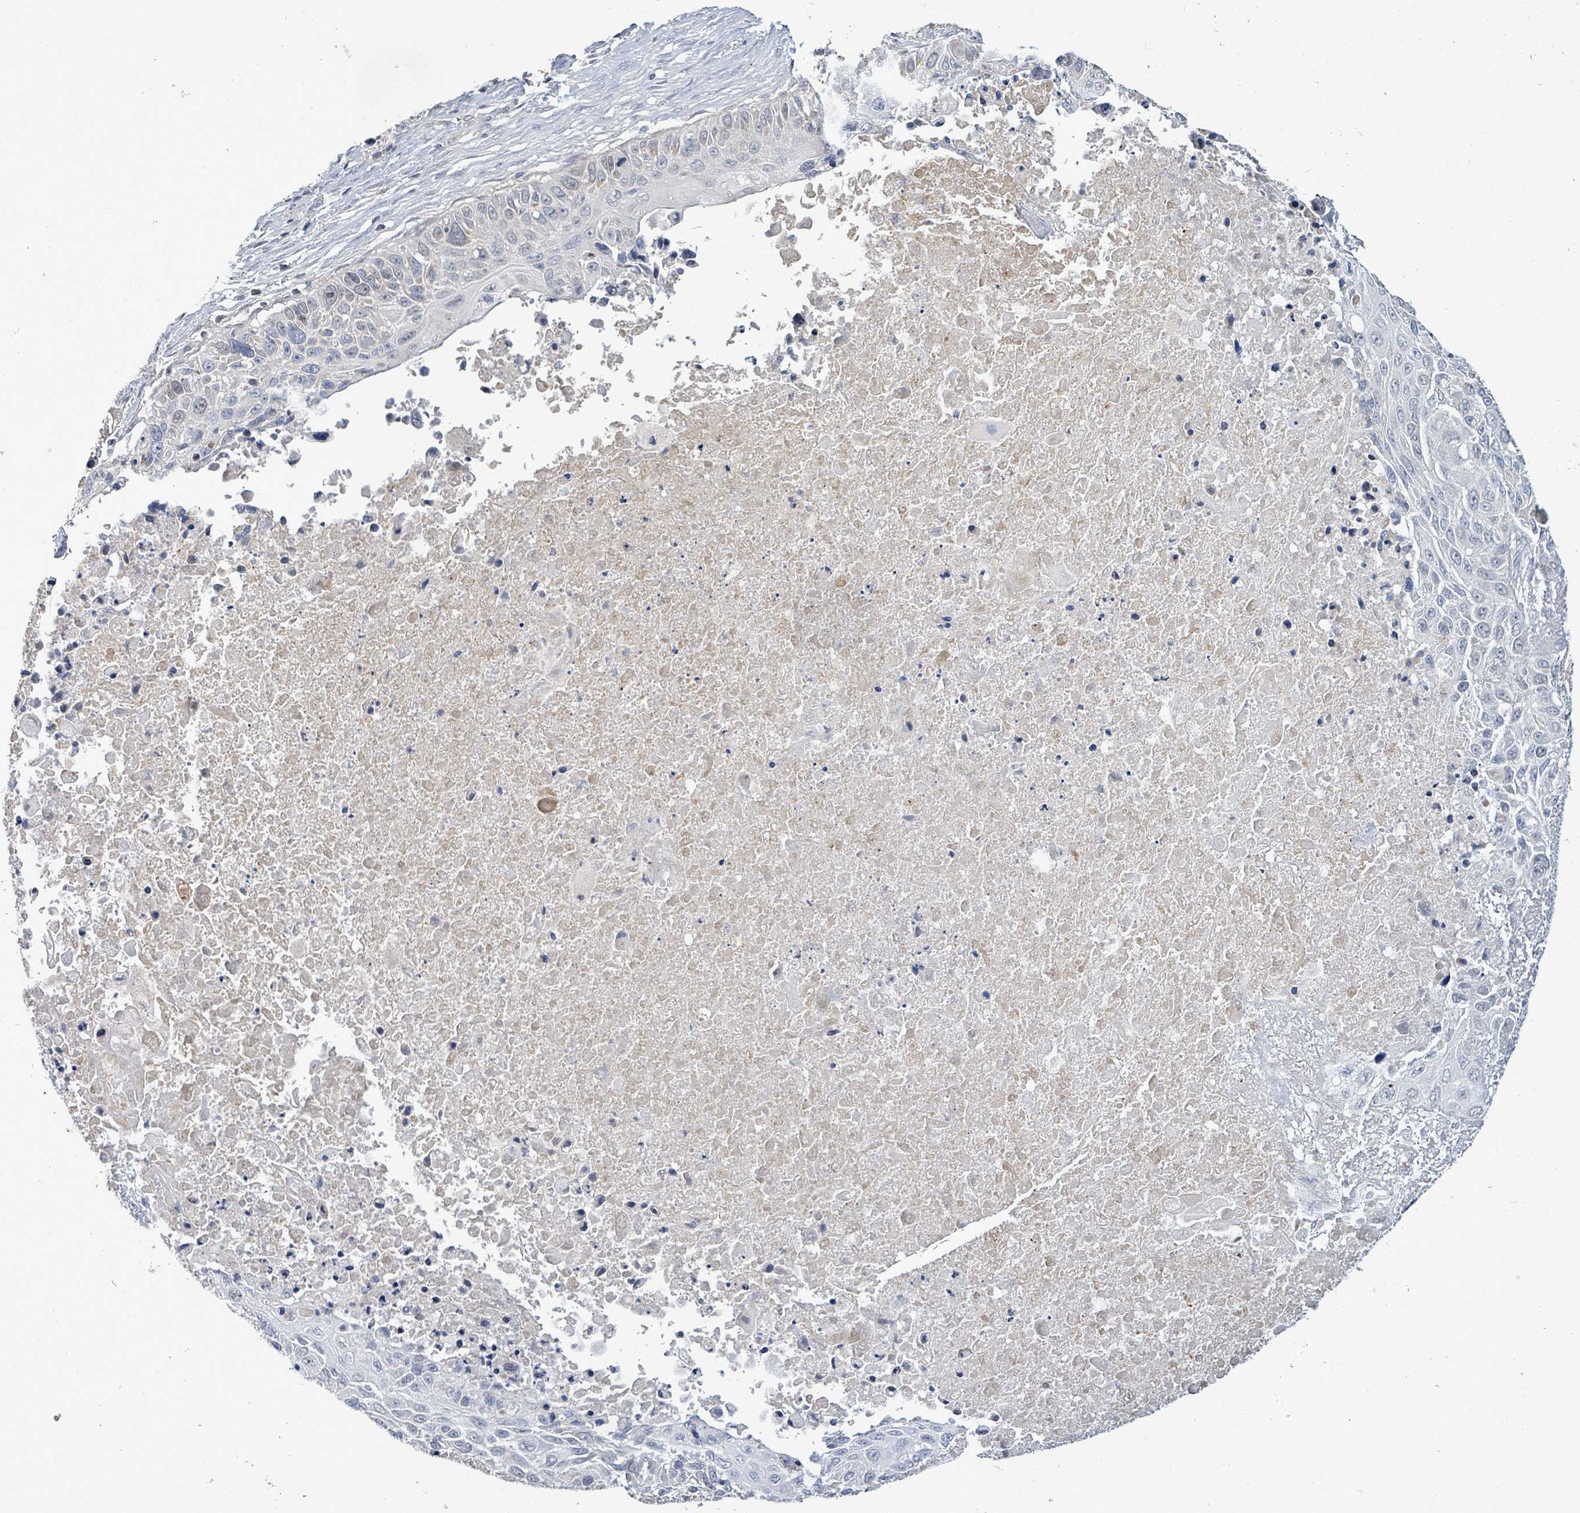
{"staining": {"intensity": "negative", "quantity": "none", "location": "none"}, "tissue": "lung cancer", "cell_type": "Tumor cells", "image_type": "cancer", "snomed": [{"axis": "morphology", "description": "Squamous cell carcinoma, NOS"}, {"axis": "topography", "description": "Lung"}], "caption": "High magnification brightfield microscopy of squamous cell carcinoma (lung) stained with DAB (3,3'-diaminobenzidine) (brown) and counterstained with hematoxylin (blue): tumor cells show no significant staining.", "gene": "ZFPM1", "patient": {"sex": "male", "age": 66}}